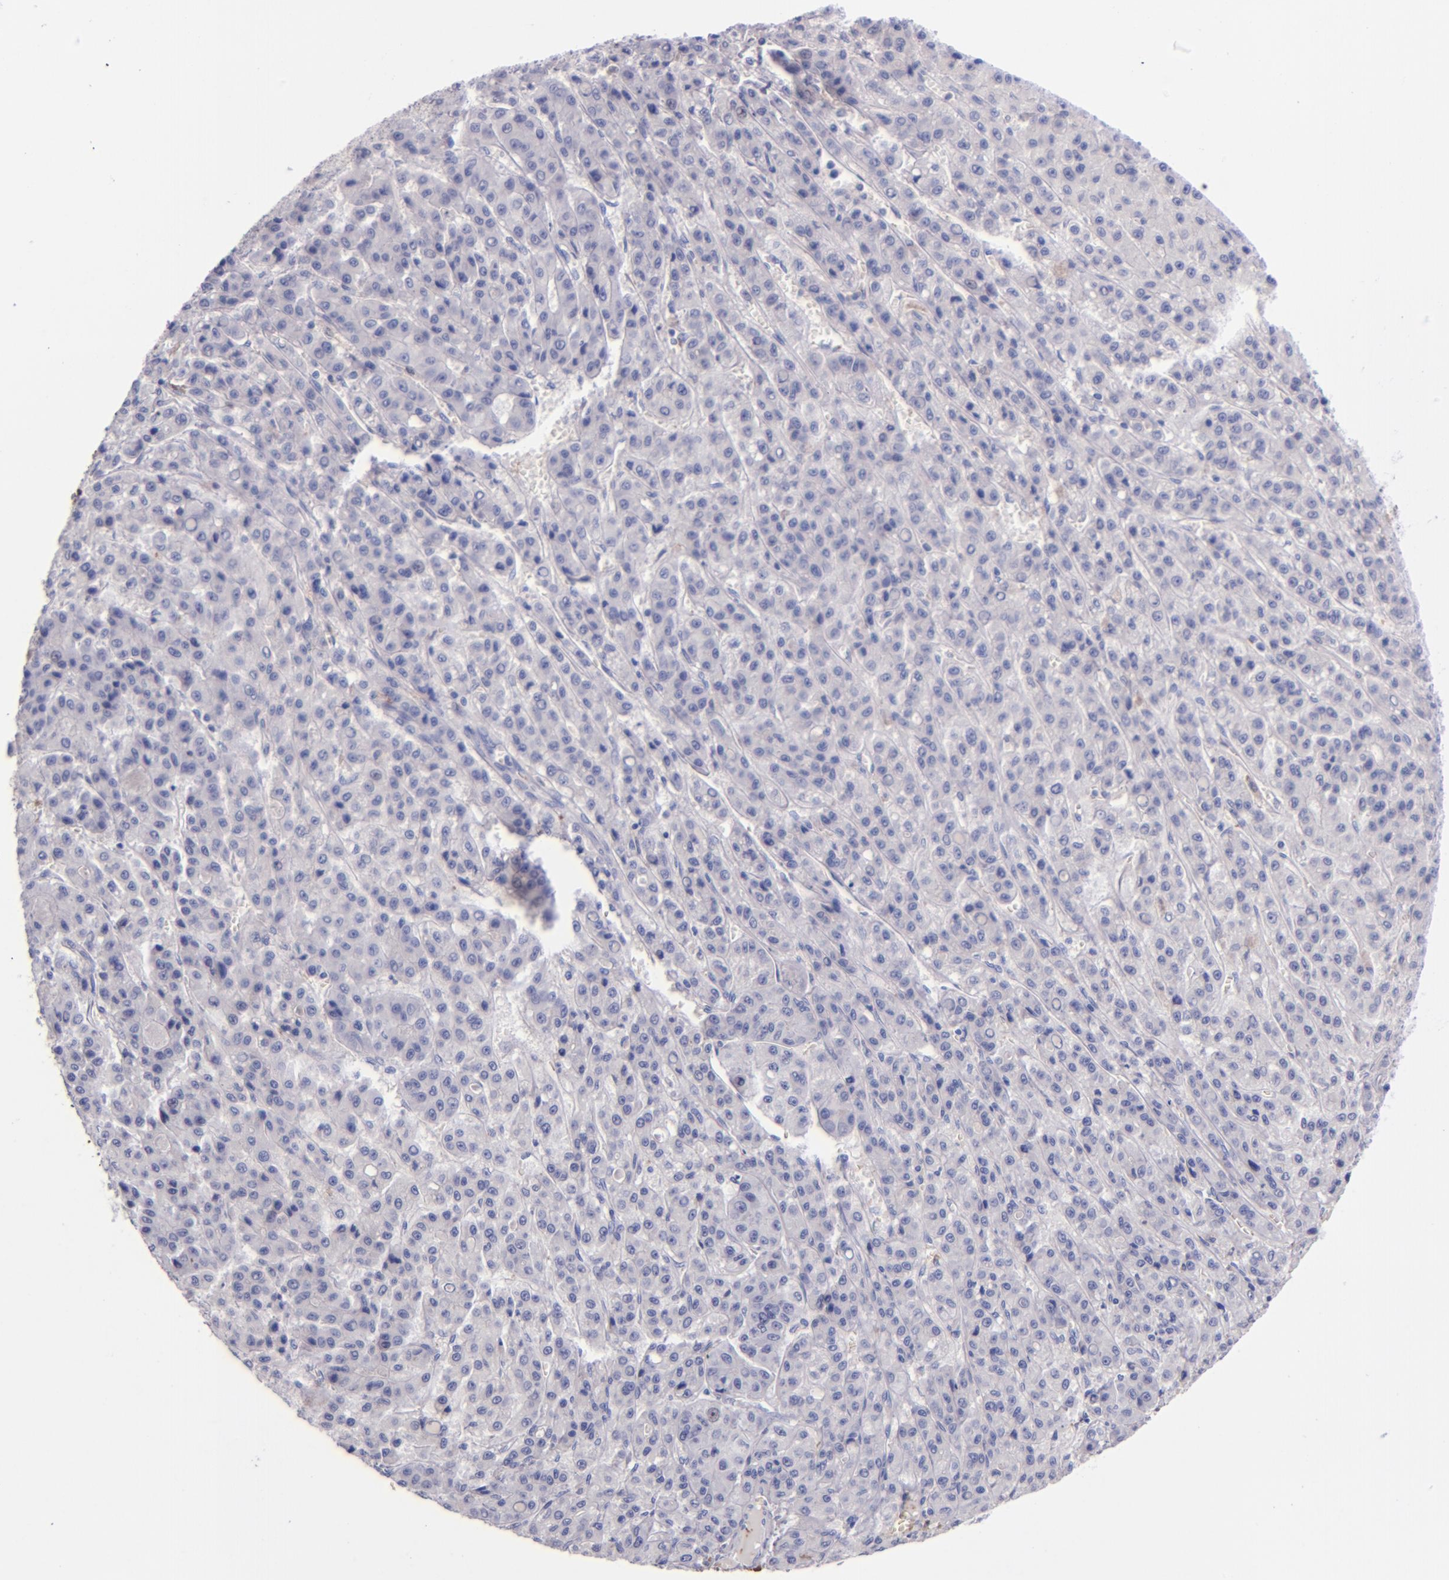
{"staining": {"intensity": "negative", "quantity": "none", "location": "none"}, "tissue": "liver cancer", "cell_type": "Tumor cells", "image_type": "cancer", "snomed": [{"axis": "morphology", "description": "Carcinoma, Hepatocellular, NOS"}, {"axis": "topography", "description": "Liver"}], "caption": "IHC histopathology image of human liver hepatocellular carcinoma stained for a protein (brown), which displays no staining in tumor cells. (Brightfield microscopy of DAB immunohistochemistry at high magnification).", "gene": "F13A1", "patient": {"sex": "male", "age": 70}}